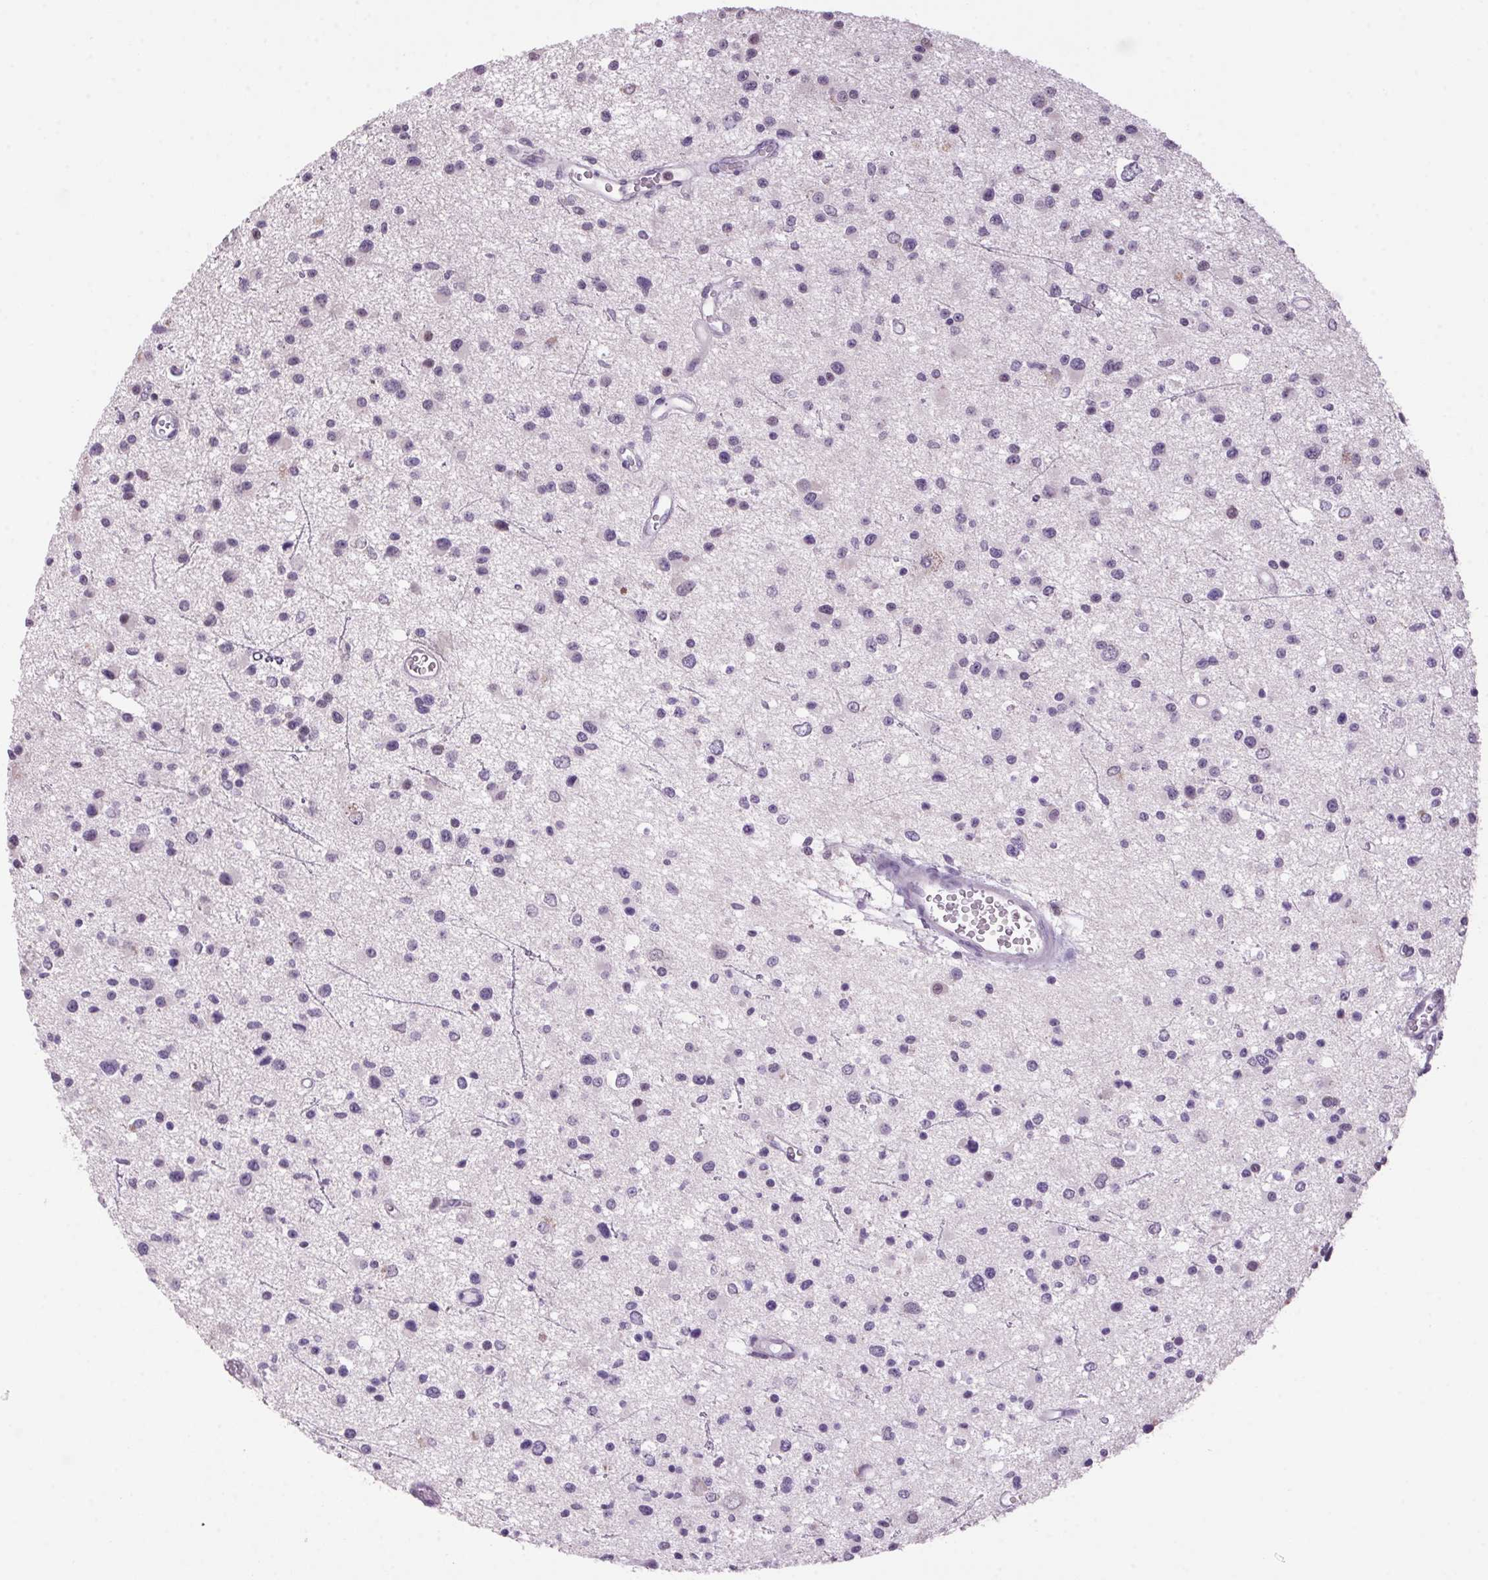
{"staining": {"intensity": "negative", "quantity": "none", "location": "none"}, "tissue": "glioma", "cell_type": "Tumor cells", "image_type": "cancer", "snomed": [{"axis": "morphology", "description": "Glioma, malignant, Low grade"}, {"axis": "topography", "description": "Brain"}], "caption": "IHC image of neoplastic tissue: malignant glioma (low-grade) stained with DAB (3,3'-diaminobenzidine) demonstrates no significant protein expression in tumor cells.", "gene": "VWA3B", "patient": {"sex": "male", "age": 43}}